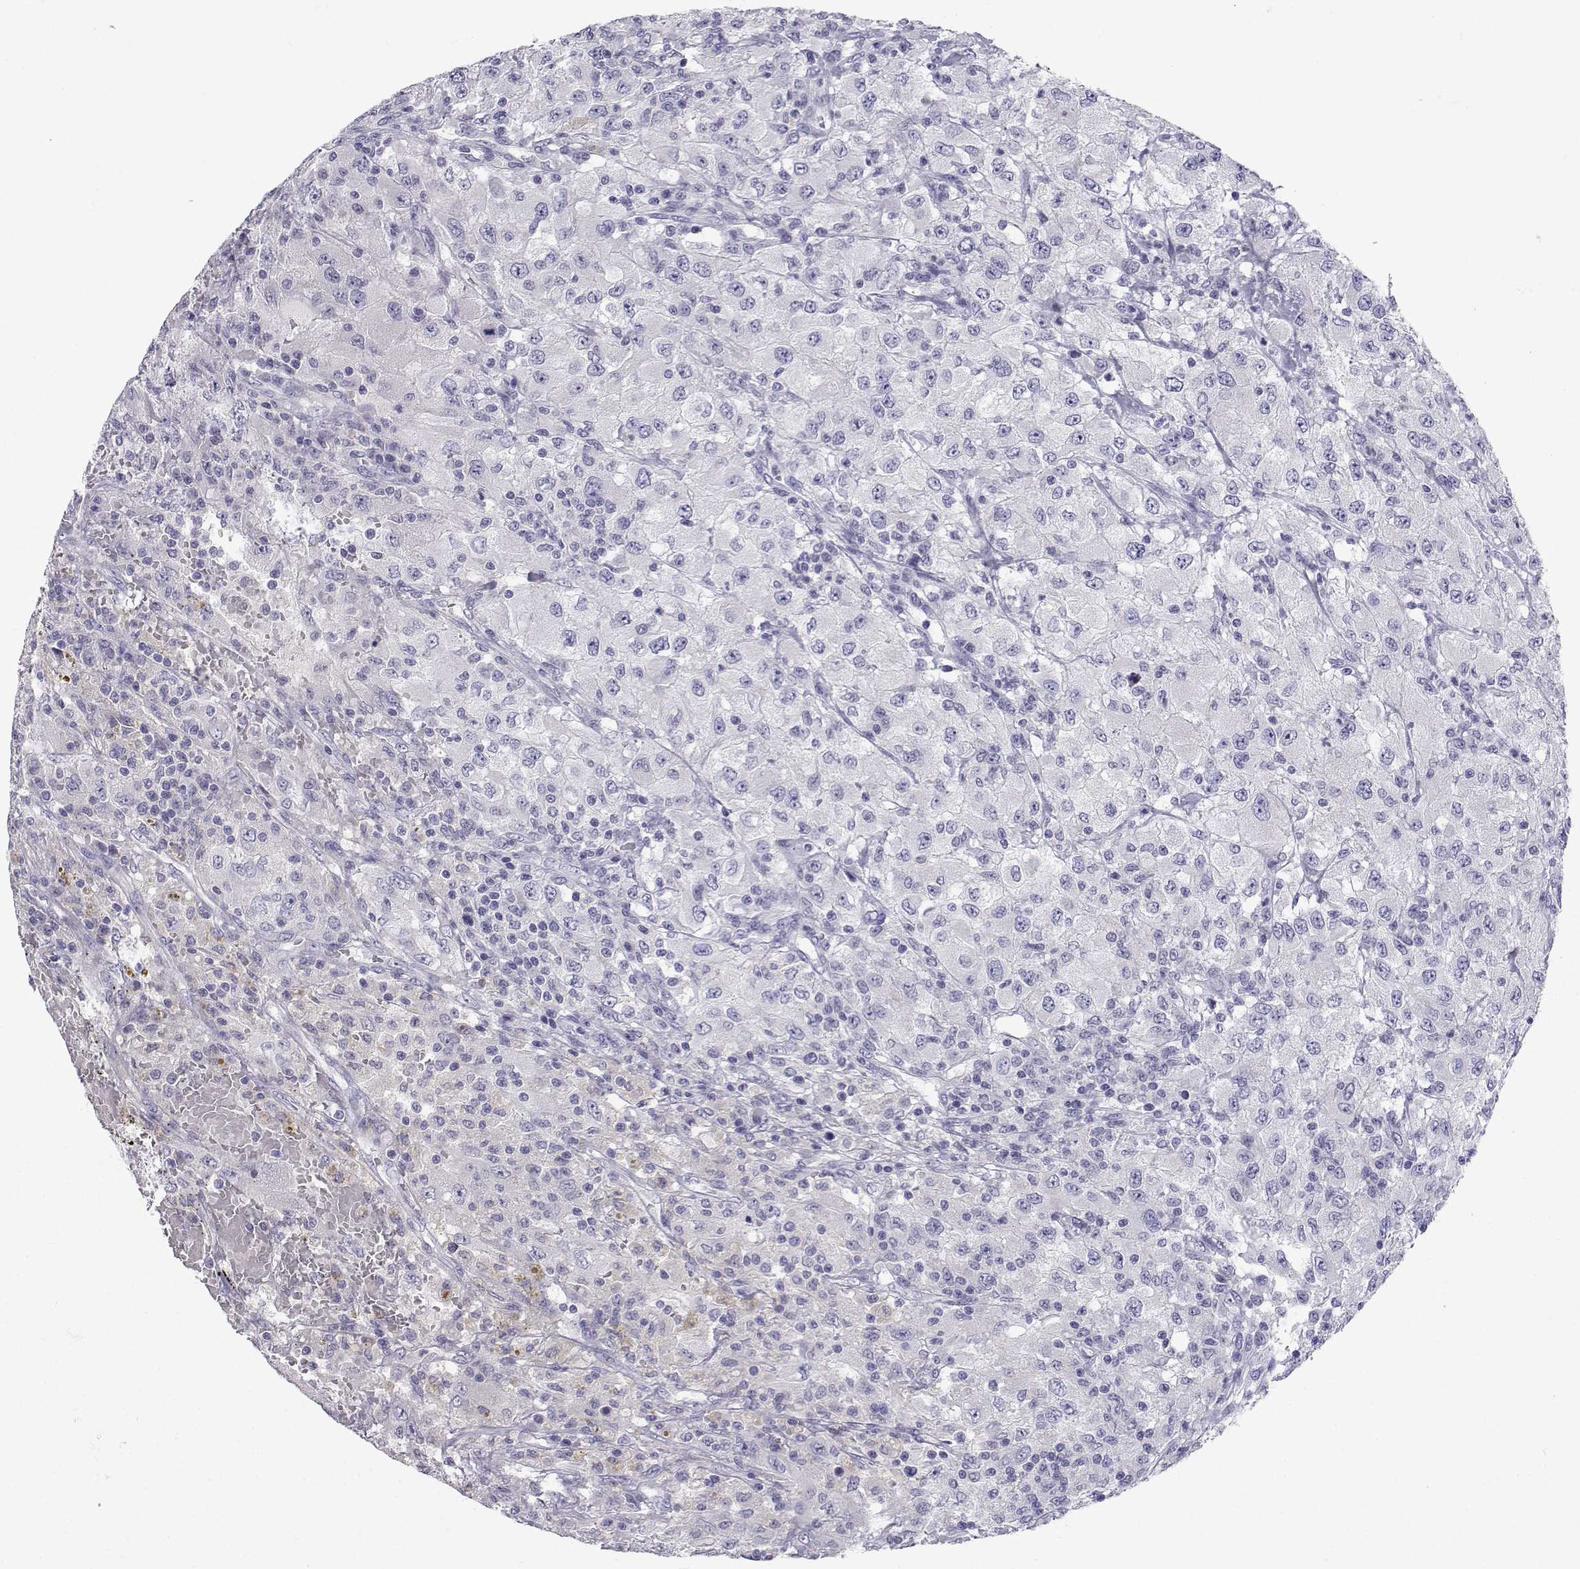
{"staining": {"intensity": "negative", "quantity": "none", "location": "none"}, "tissue": "renal cancer", "cell_type": "Tumor cells", "image_type": "cancer", "snomed": [{"axis": "morphology", "description": "Adenocarcinoma, NOS"}, {"axis": "topography", "description": "Kidney"}], "caption": "Tumor cells are negative for brown protein staining in adenocarcinoma (renal). The staining was performed using DAB (3,3'-diaminobenzidine) to visualize the protein expression in brown, while the nuclei were stained in blue with hematoxylin (Magnification: 20x).", "gene": "SLC6A3", "patient": {"sex": "female", "age": 67}}